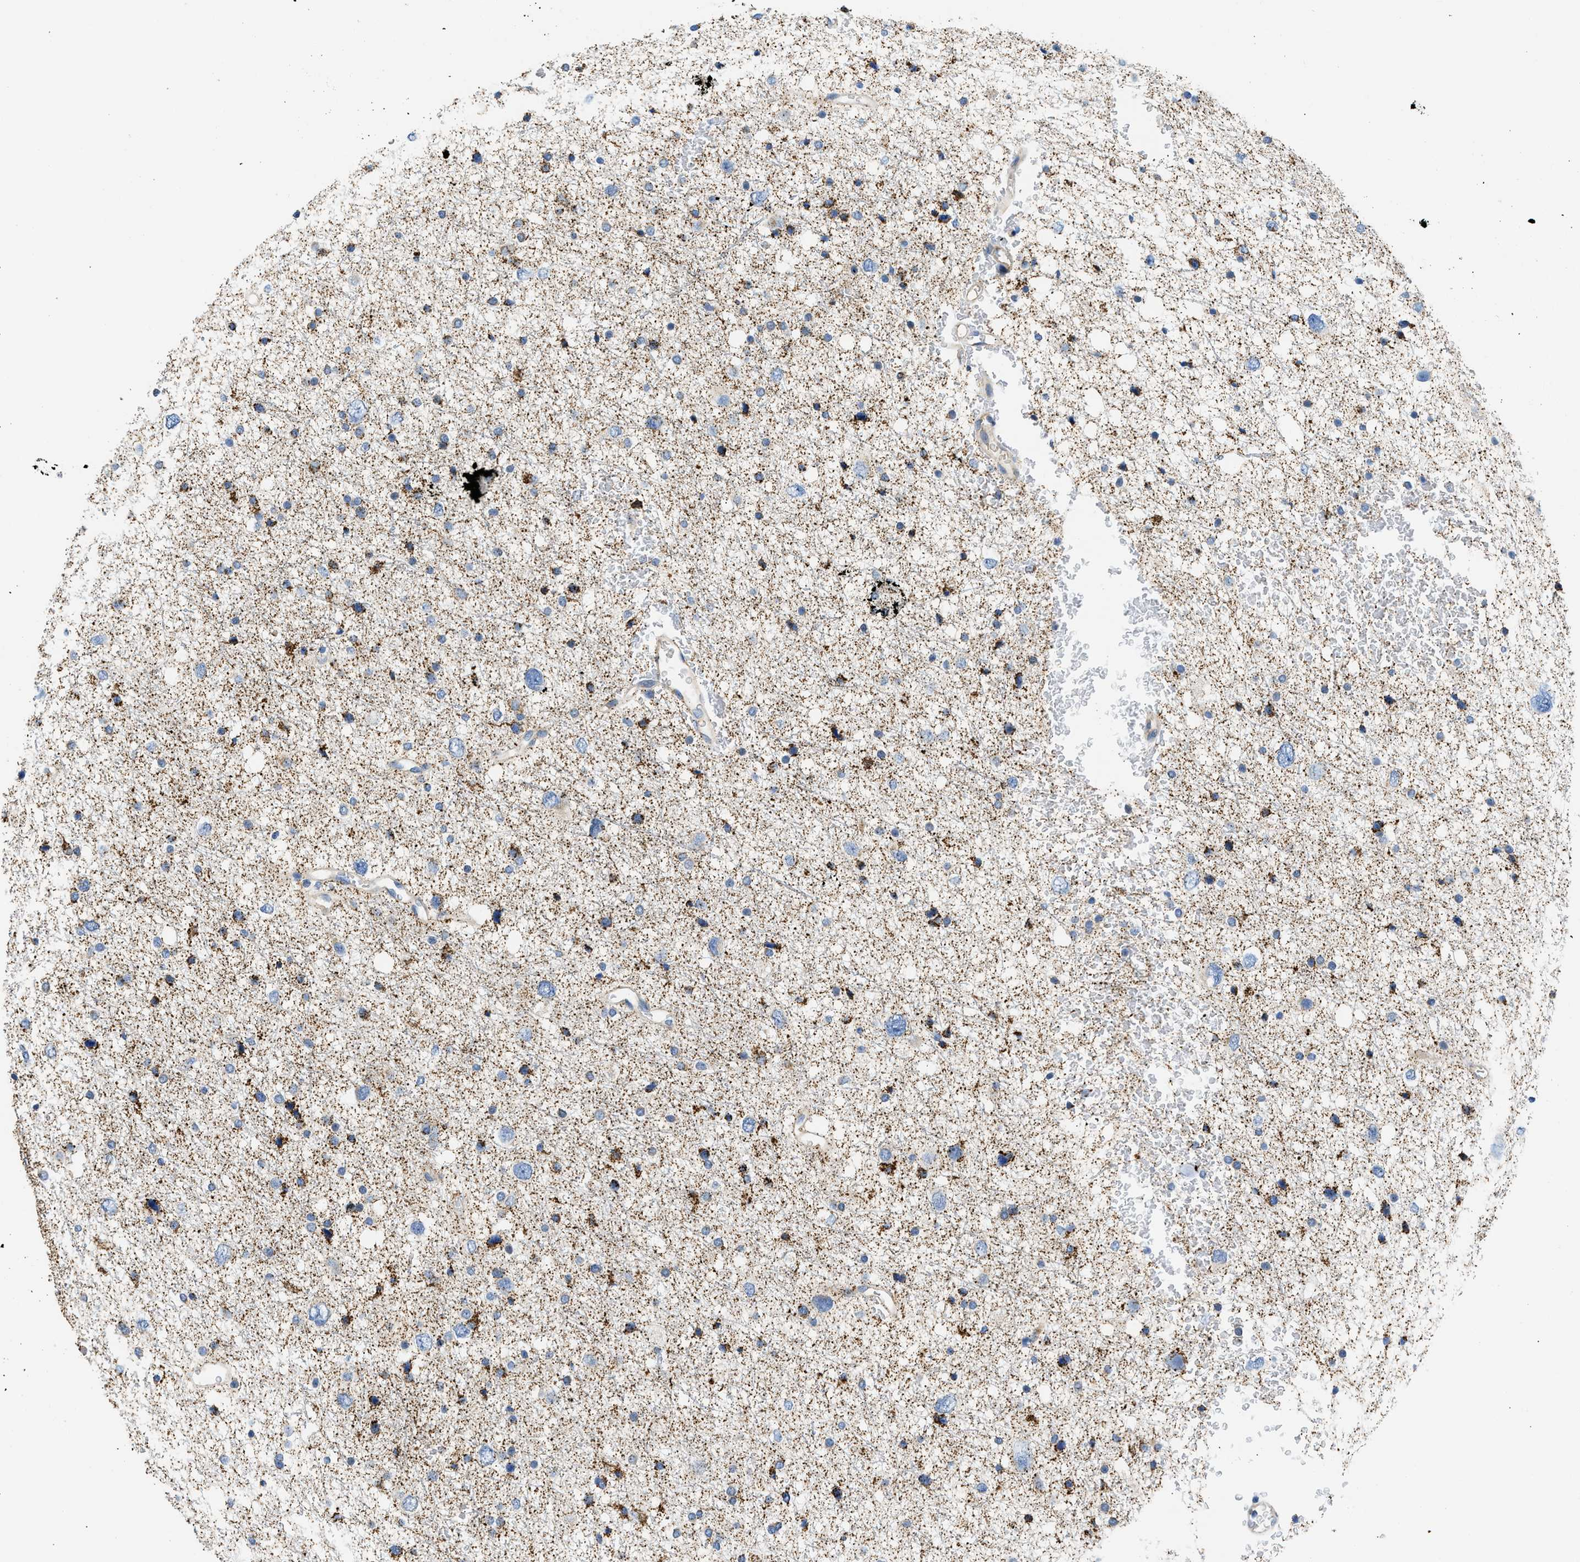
{"staining": {"intensity": "moderate", "quantity": "25%-75%", "location": "cytoplasmic/membranous"}, "tissue": "glioma", "cell_type": "Tumor cells", "image_type": "cancer", "snomed": [{"axis": "morphology", "description": "Glioma, malignant, Low grade"}, {"axis": "topography", "description": "Brain"}], "caption": "An image showing moderate cytoplasmic/membranous positivity in about 25%-75% of tumor cells in malignant glioma (low-grade), as visualized by brown immunohistochemical staining.", "gene": "CAMKK2", "patient": {"sex": "female", "age": 37}}